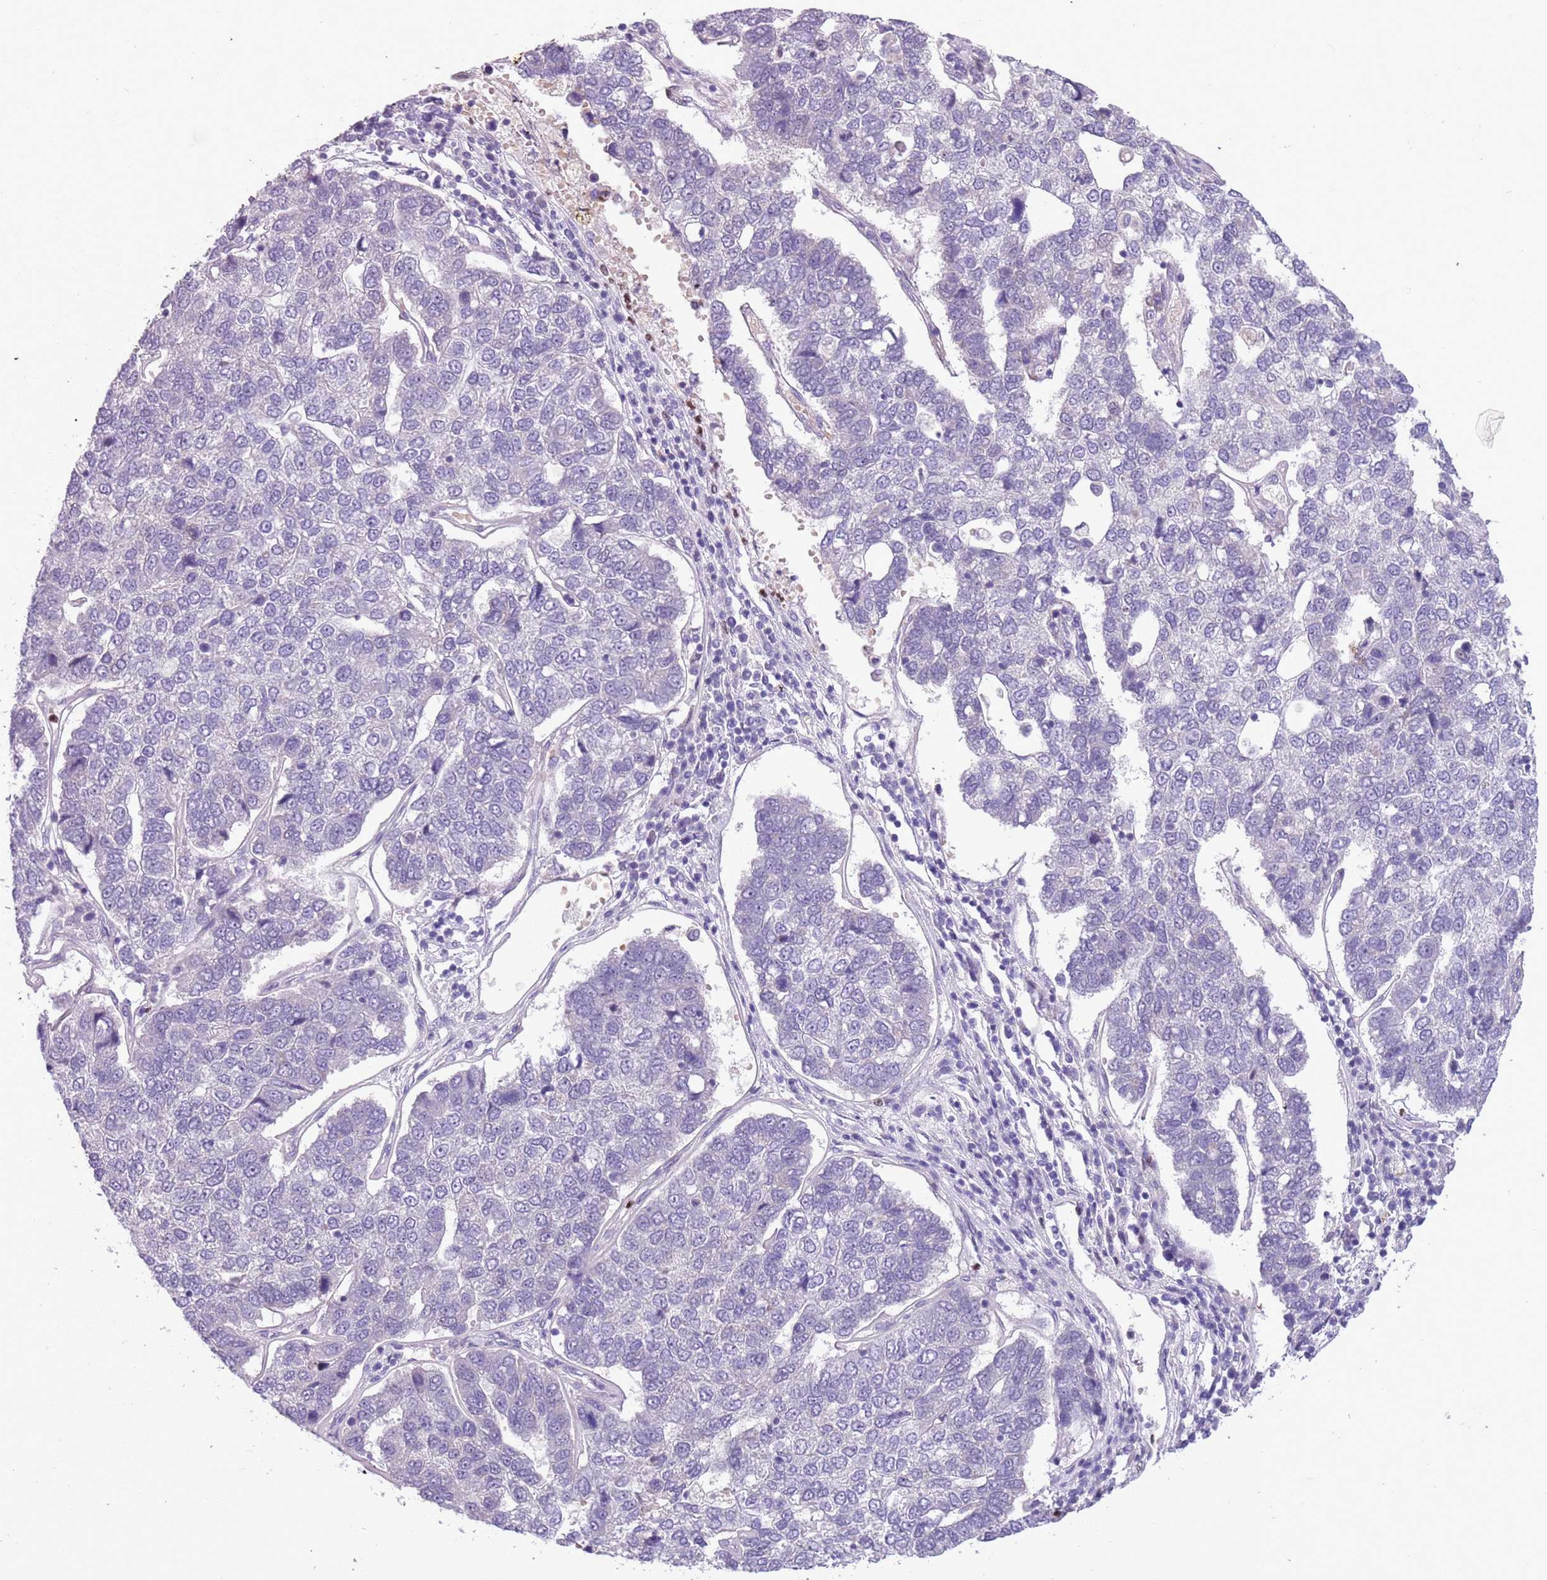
{"staining": {"intensity": "negative", "quantity": "none", "location": "none"}, "tissue": "pancreatic cancer", "cell_type": "Tumor cells", "image_type": "cancer", "snomed": [{"axis": "morphology", "description": "Adenocarcinoma, NOS"}, {"axis": "topography", "description": "Pancreas"}], "caption": "A high-resolution histopathology image shows immunohistochemistry staining of pancreatic adenocarcinoma, which reveals no significant expression in tumor cells.", "gene": "ADCY7", "patient": {"sex": "female", "age": 61}}